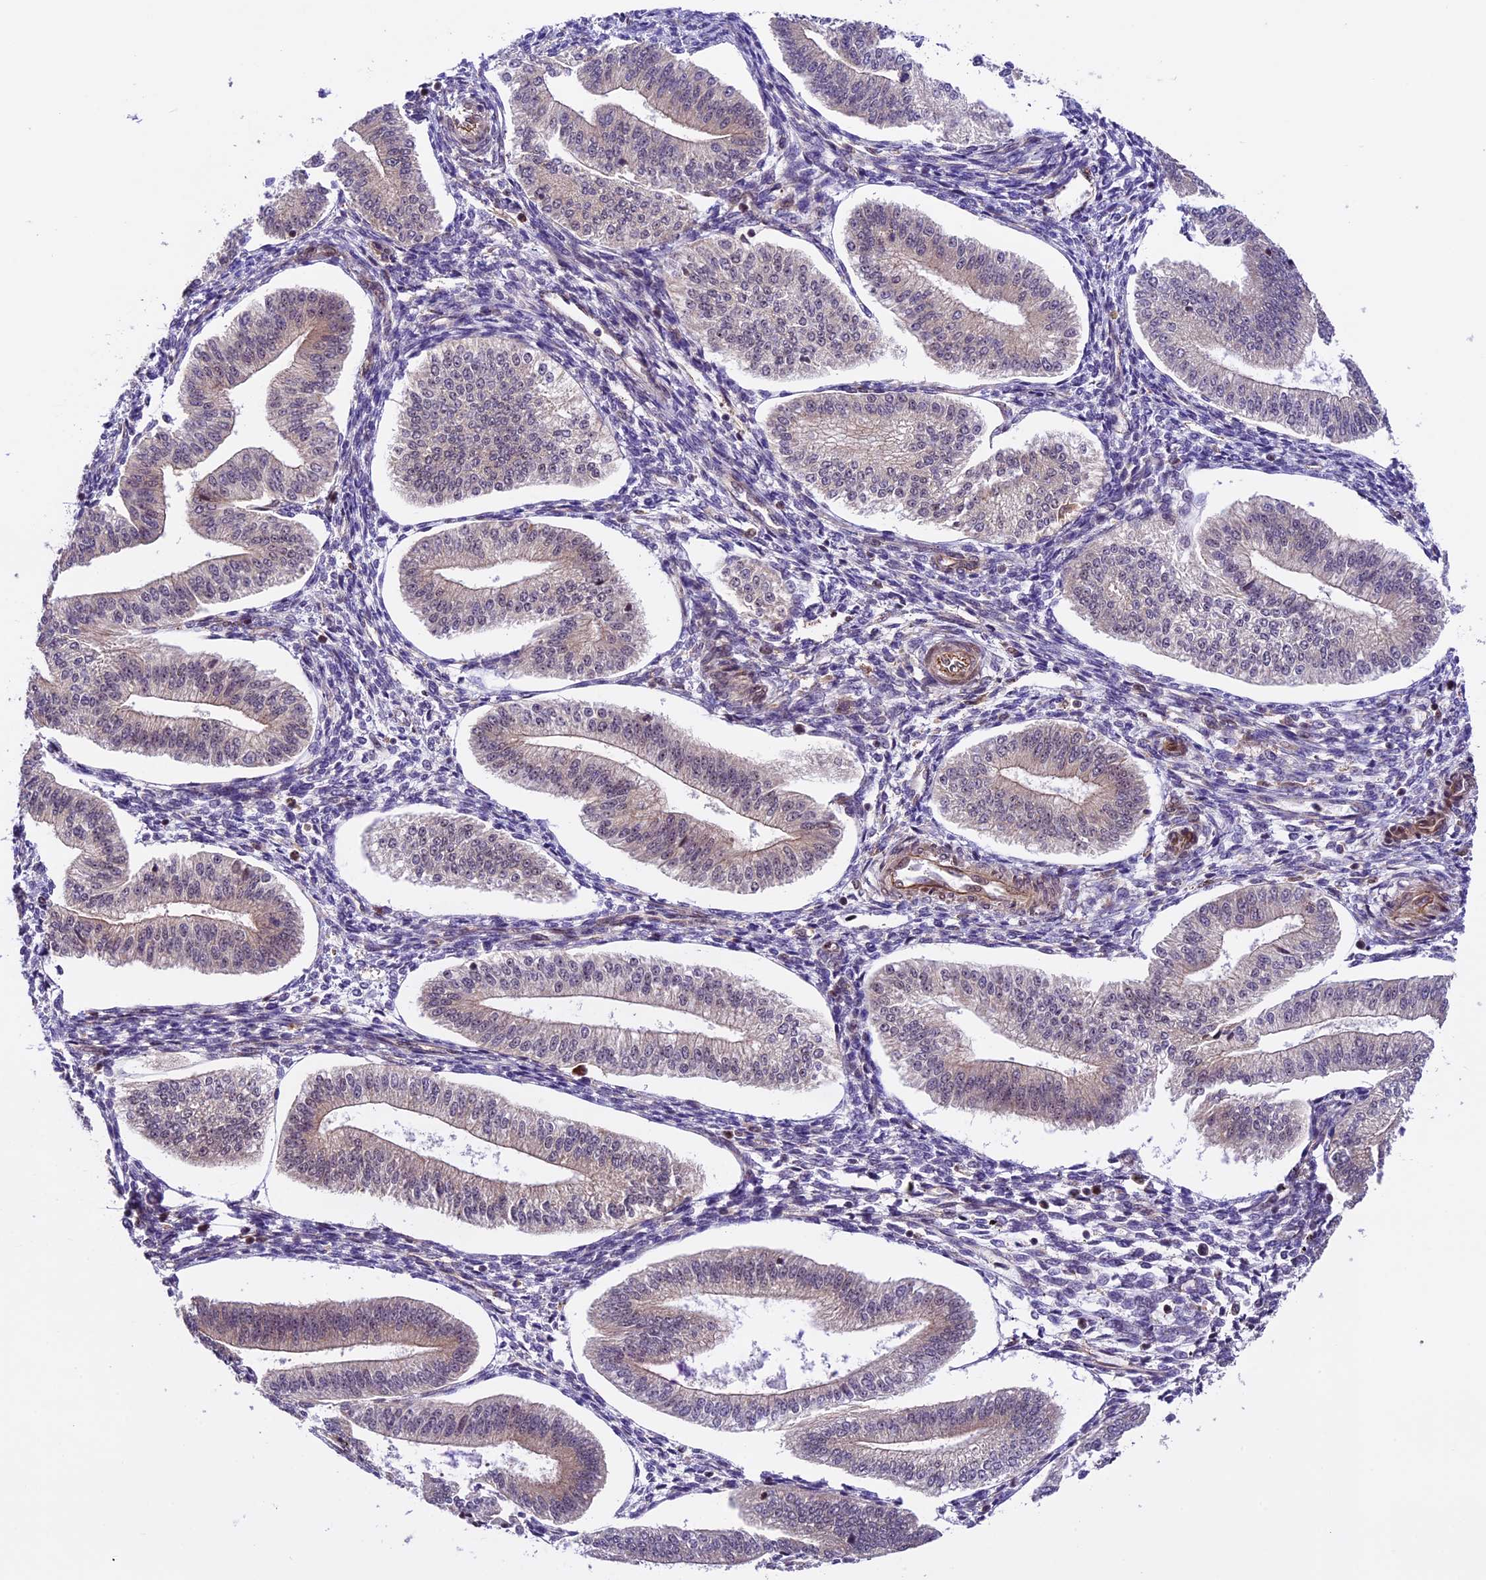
{"staining": {"intensity": "negative", "quantity": "none", "location": "none"}, "tissue": "endometrium", "cell_type": "Cells in endometrial stroma", "image_type": "normal", "snomed": [{"axis": "morphology", "description": "Normal tissue, NOS"}, {"axis": "topography", "description": "Endometrium"}], "caption": "An image of endometrium stained for a protein exhibits no brown staining in cells in endometrial stroma. (DAB IHC, high magnification).", "gene": "DHX38", "patient": {"sex": "female", "age": 34}}